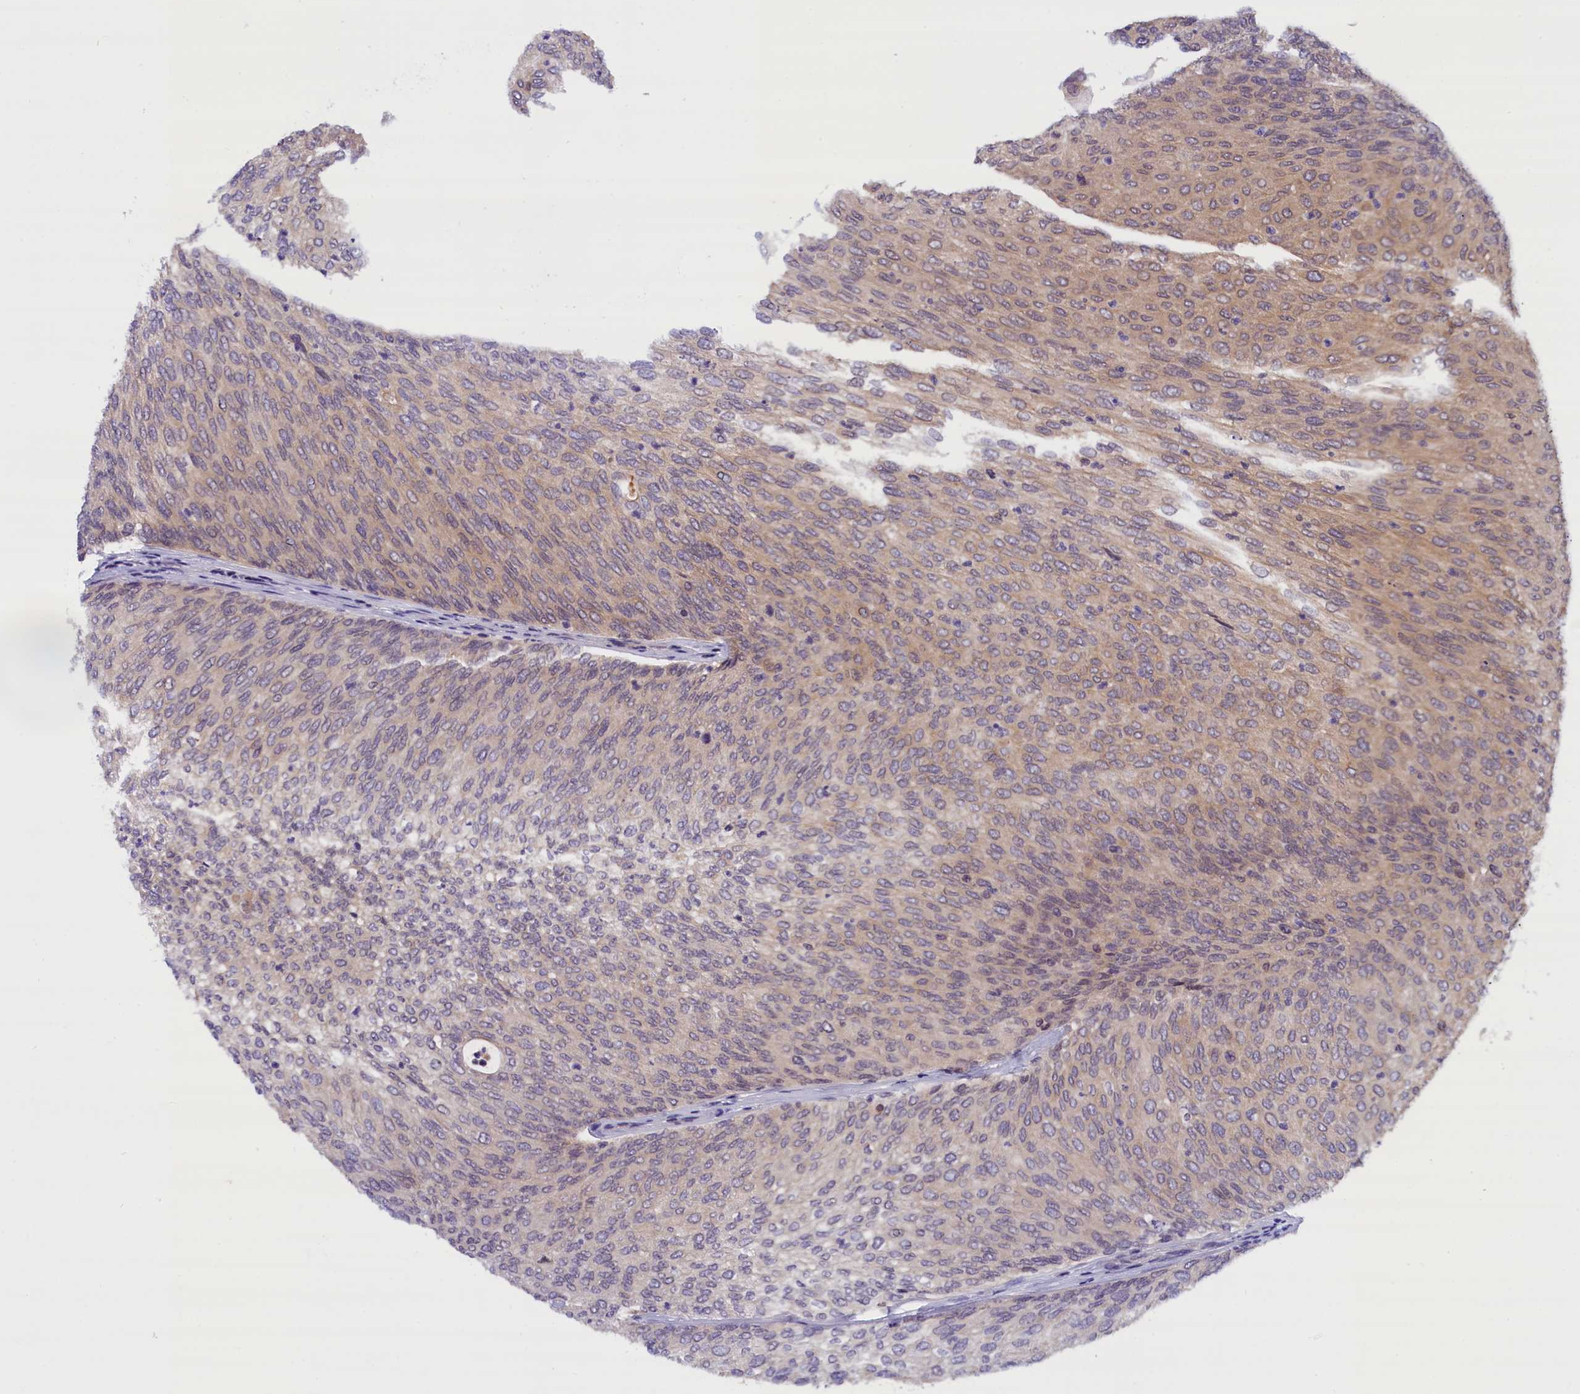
{"staining": {"intensity": "weak", "quantity": "25%-75%", "location": "cytoplasmic/membranous"}, "tissue": "urothelial cancer", "cell_type": "Tumor cells", "image_type": "cancer", "snomed": [{"axis": "morphology", "description": "Urothelial carcinoma, Low grade"}, {"axis": "topography", "description": "Urinary bladder"}], "caption": "Immunohistochemical staining of urothelial cancer displays low levels of weak cytoplasmic/membranous staining in about 25%-75% of tumor cells.", "gene": "TBCB", "patient": {"sex": "female", "age": 79}}